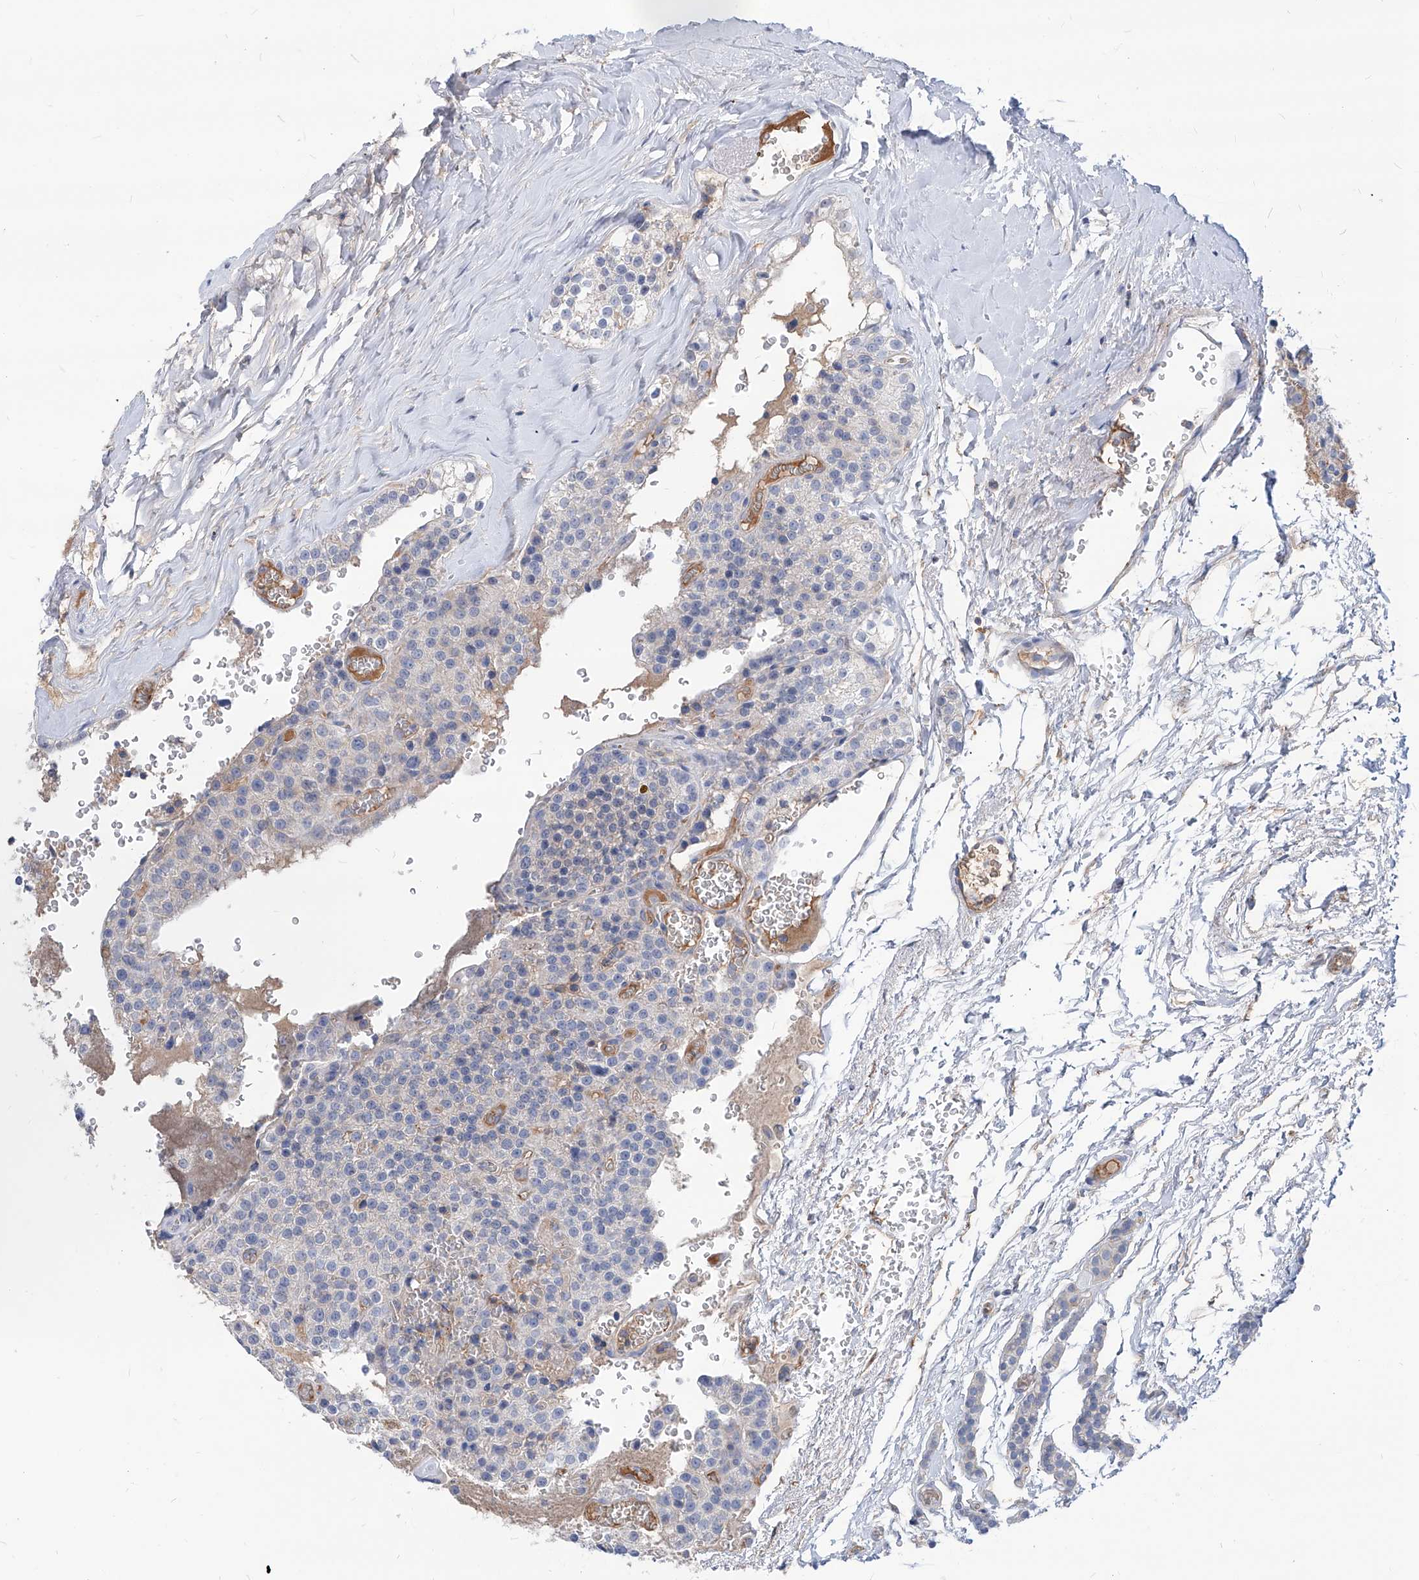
{"staining": {"intensity": "negative", "quantity": "none", "location": "none"}, "tissue": "parathyroid gland", "cell_type": "Glandular cells", "image_type": "normal", "snomed": [{"axis": "morphology", "description": "Normal tissue, NOS"}, {"axis": "topography", "description": "Parathyroid gland"}], "caption": "IHC histopathology image of normal parathyroid gland stained for a protein (brown), which shows no expression in glandular cells. (DAB immunohistochemistry (IHC) visualized using brightfield microscopy, high magnification).", "gene": "AKAP10", "patient": {"sex": "female", "age": 64}}